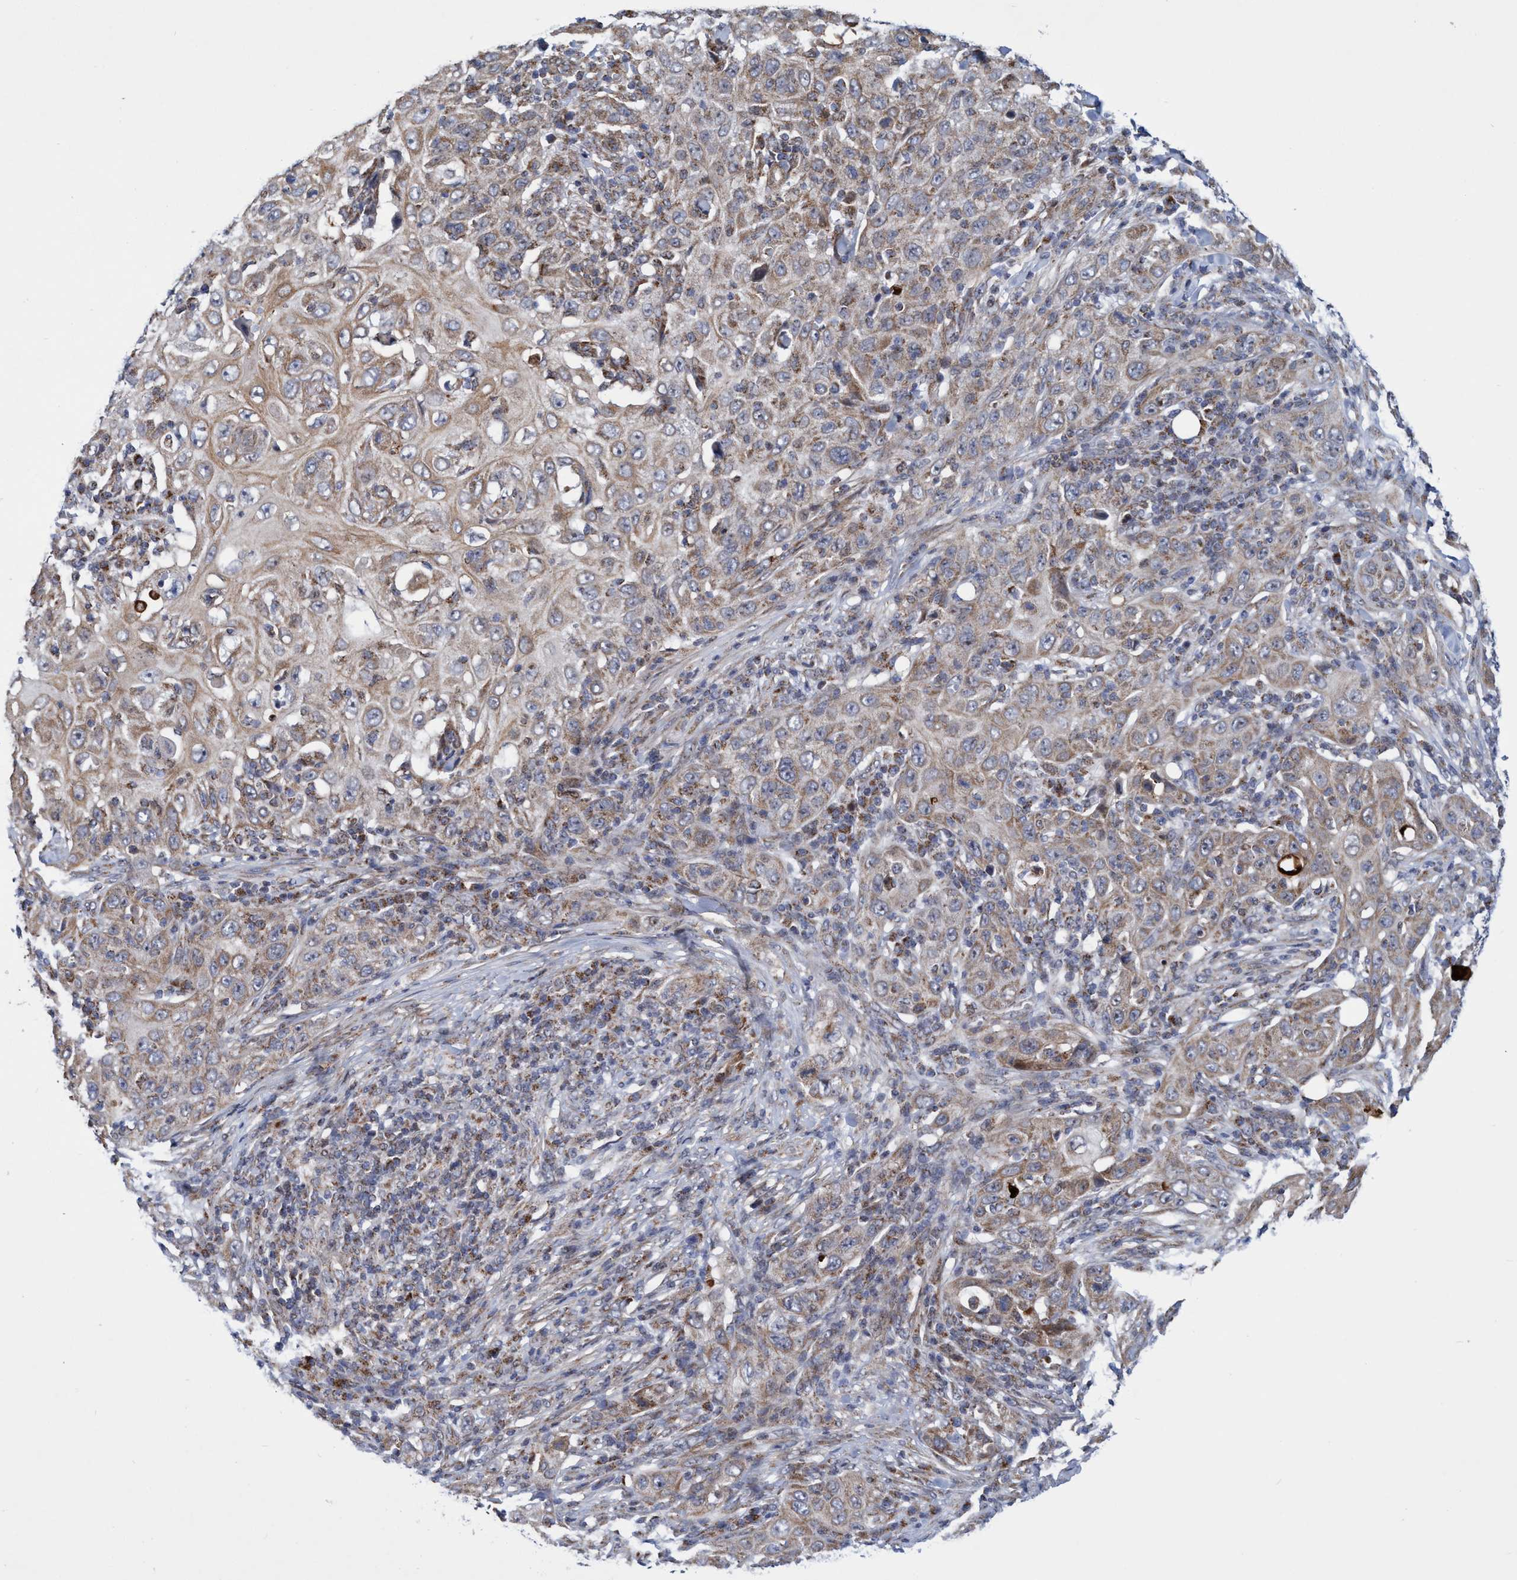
{"staining": {"intensity": "weak", "quantity": ">75%", "location": "cytoplasmic/membranous"}, "tissue": "skin cancer", "cell_type": "Tumor cells", "image_type": "cancer", "snomed": [{"axis": "morphology", "description": "Squamous cell carcinoma, NOS"}, {"axis": "topography", "description": "Skin"}], "caption": "DAB (3,3'-diaminobenzidine) immunohistochemical staining of squamous cell carcinoma (skin) exhibits weak cytoplasmic/membranous protein staining in about >75% of tumor cells.", "gene": "POLR1F", "patient": {"sex": "female", "age": 88}}